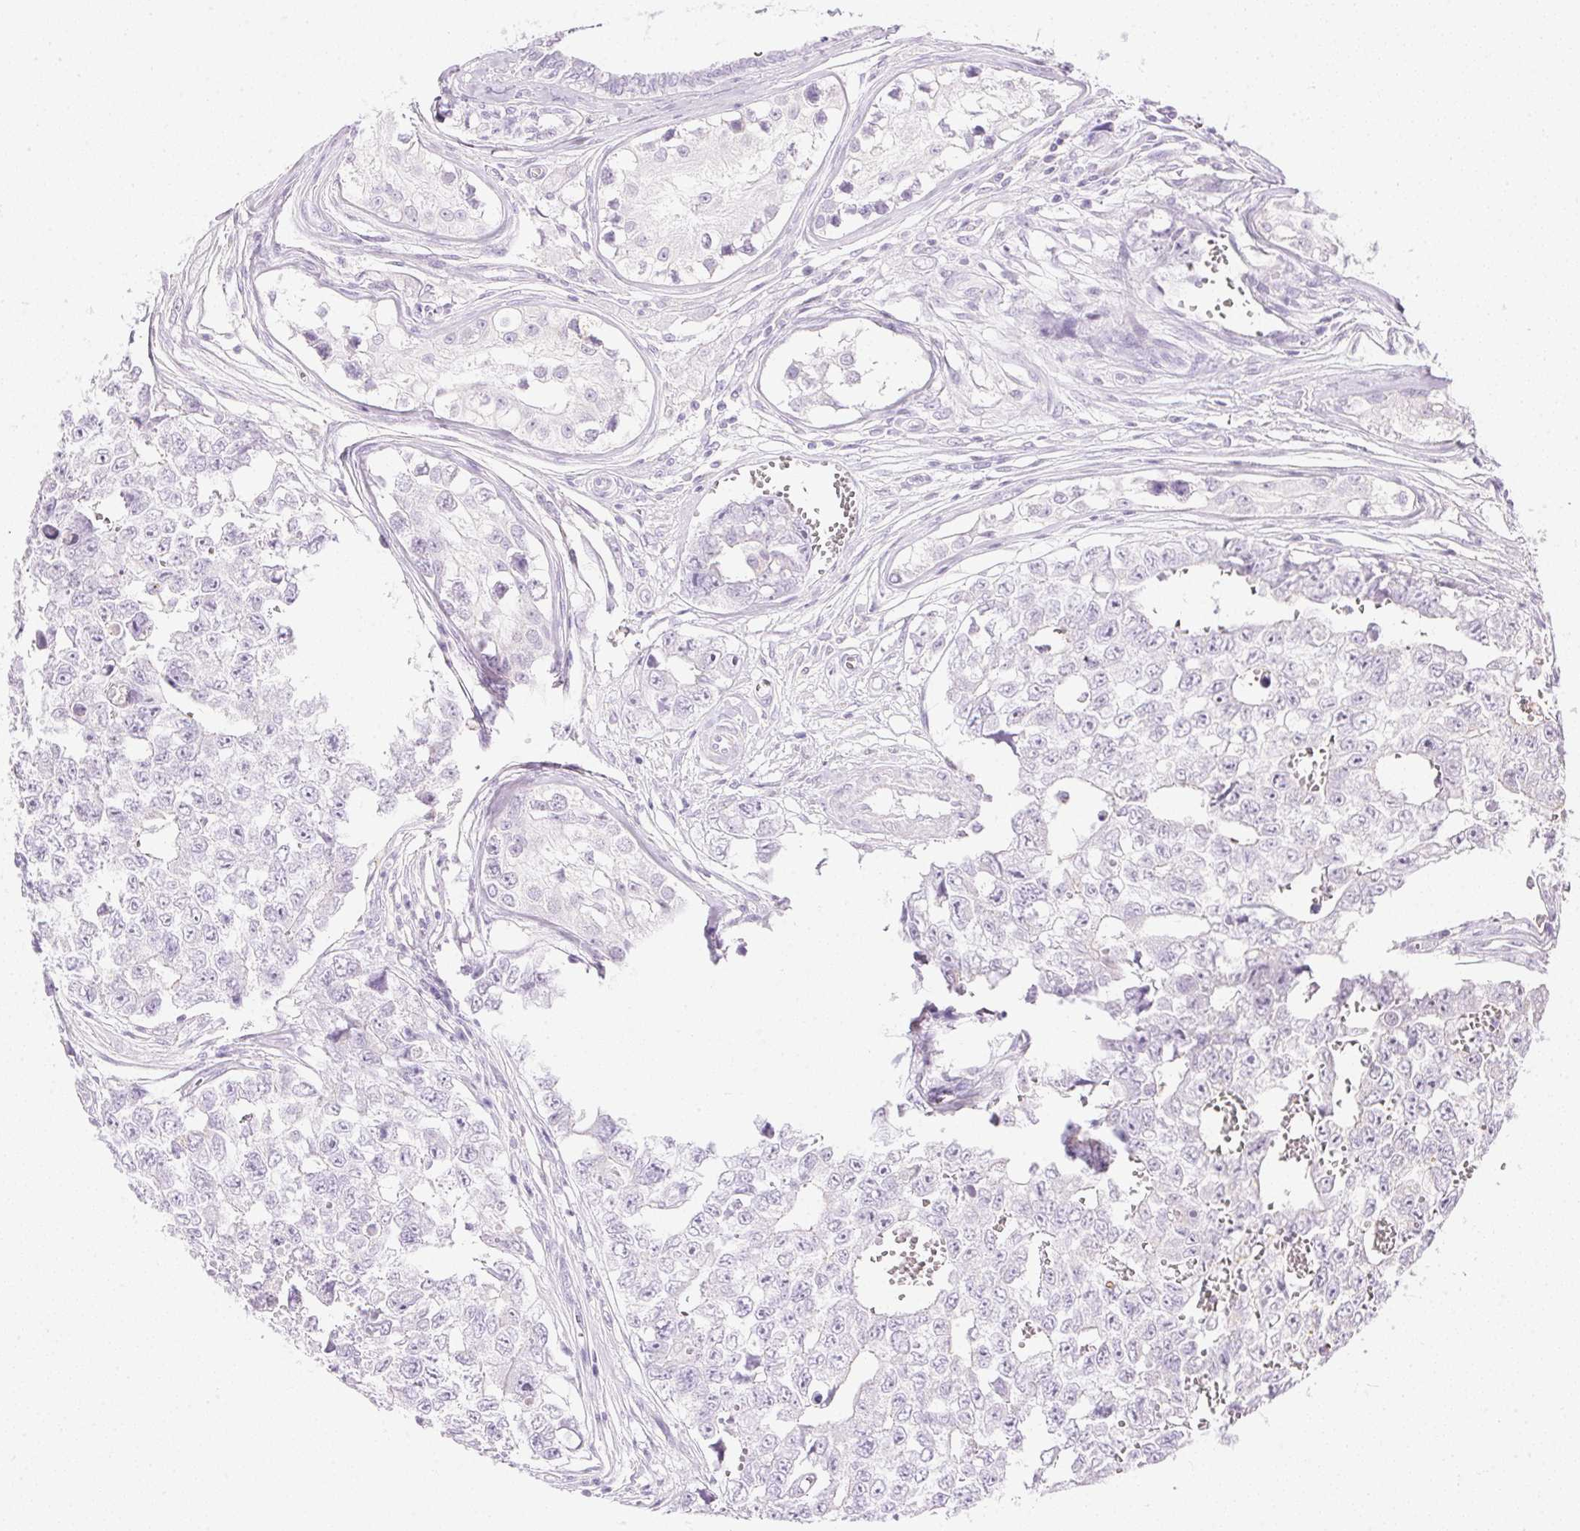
{"staining": {"intensity": "negative", "quantity": "none", "location": "none"}, "tissue": "testis cancer", "cell_type": "Tumor cells", "image_type": "cancer", "snomed": [{"axis": "morphology", "description": "Carcinoma, Embryonal, NOS"}, {"axis": "topography", "description": "Testis"}], "caption": "The immunohistochemistry (IHC) micrograph has no significant expression in tumor cells of testis embryonal carcinoma tissue.", "gene": "ATP6V1G3", "patient": {"sex": "male", "age": 18}}